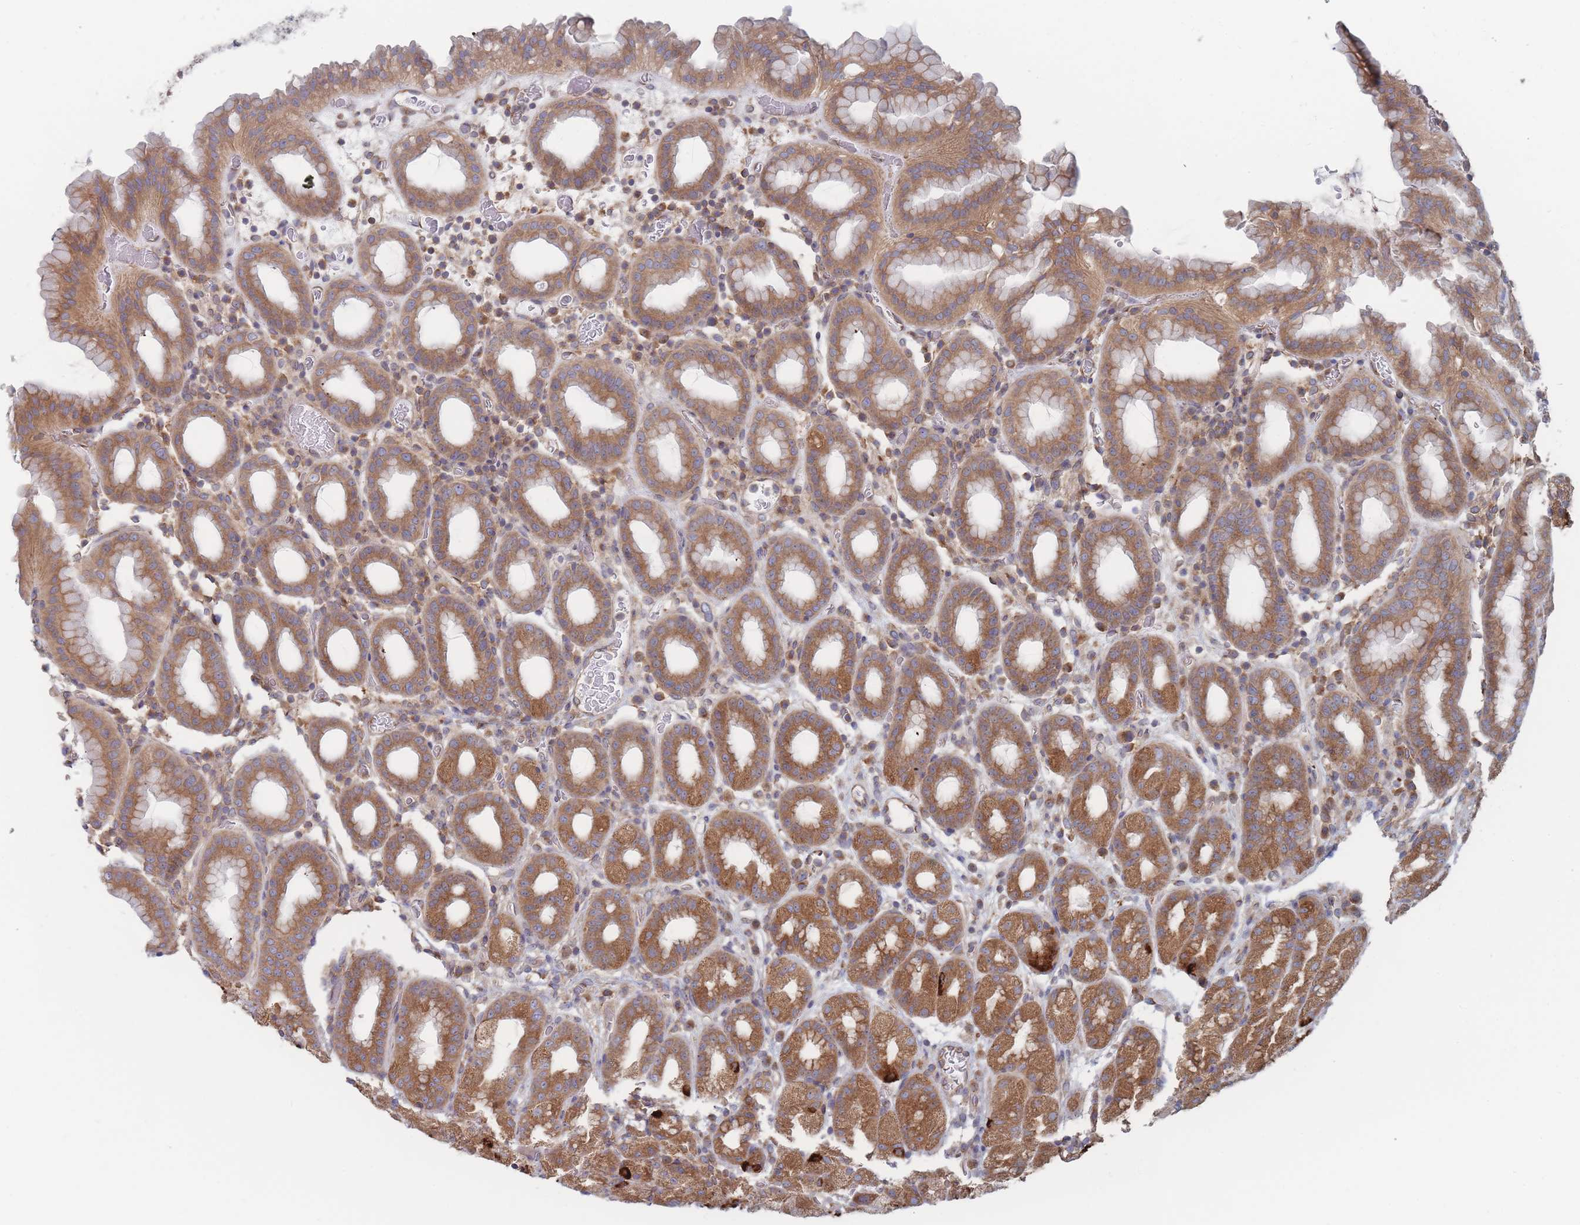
{"staining": {"intensity": "moderate", "quantity": ">75%", "location": "cytoplasmic/membranous"}, "tissue": "stomach", "cell_type": "Glandular cells", "image_type": "normal", "snomed": [{"axis": "morphology", "description": "Normal tissue, NOS"}, {"axis": "topography", "description": "Stomach, upper"}, {"axis": "topography", "description": "Stomach, lower"}, {"axis": "topography", "description": "Small intestine"}], "caption": "Immunohistochemistry (DAB (3,3'-diaminobenzidine)) staining of unremarkable stomach shows moderate cytoplasmic/membranous protein expression in approximately >75% of glandular cells. Nuclei are stained in blue.", "gene": "KDSR", "patient": {"sex": "male", "age": 68}}